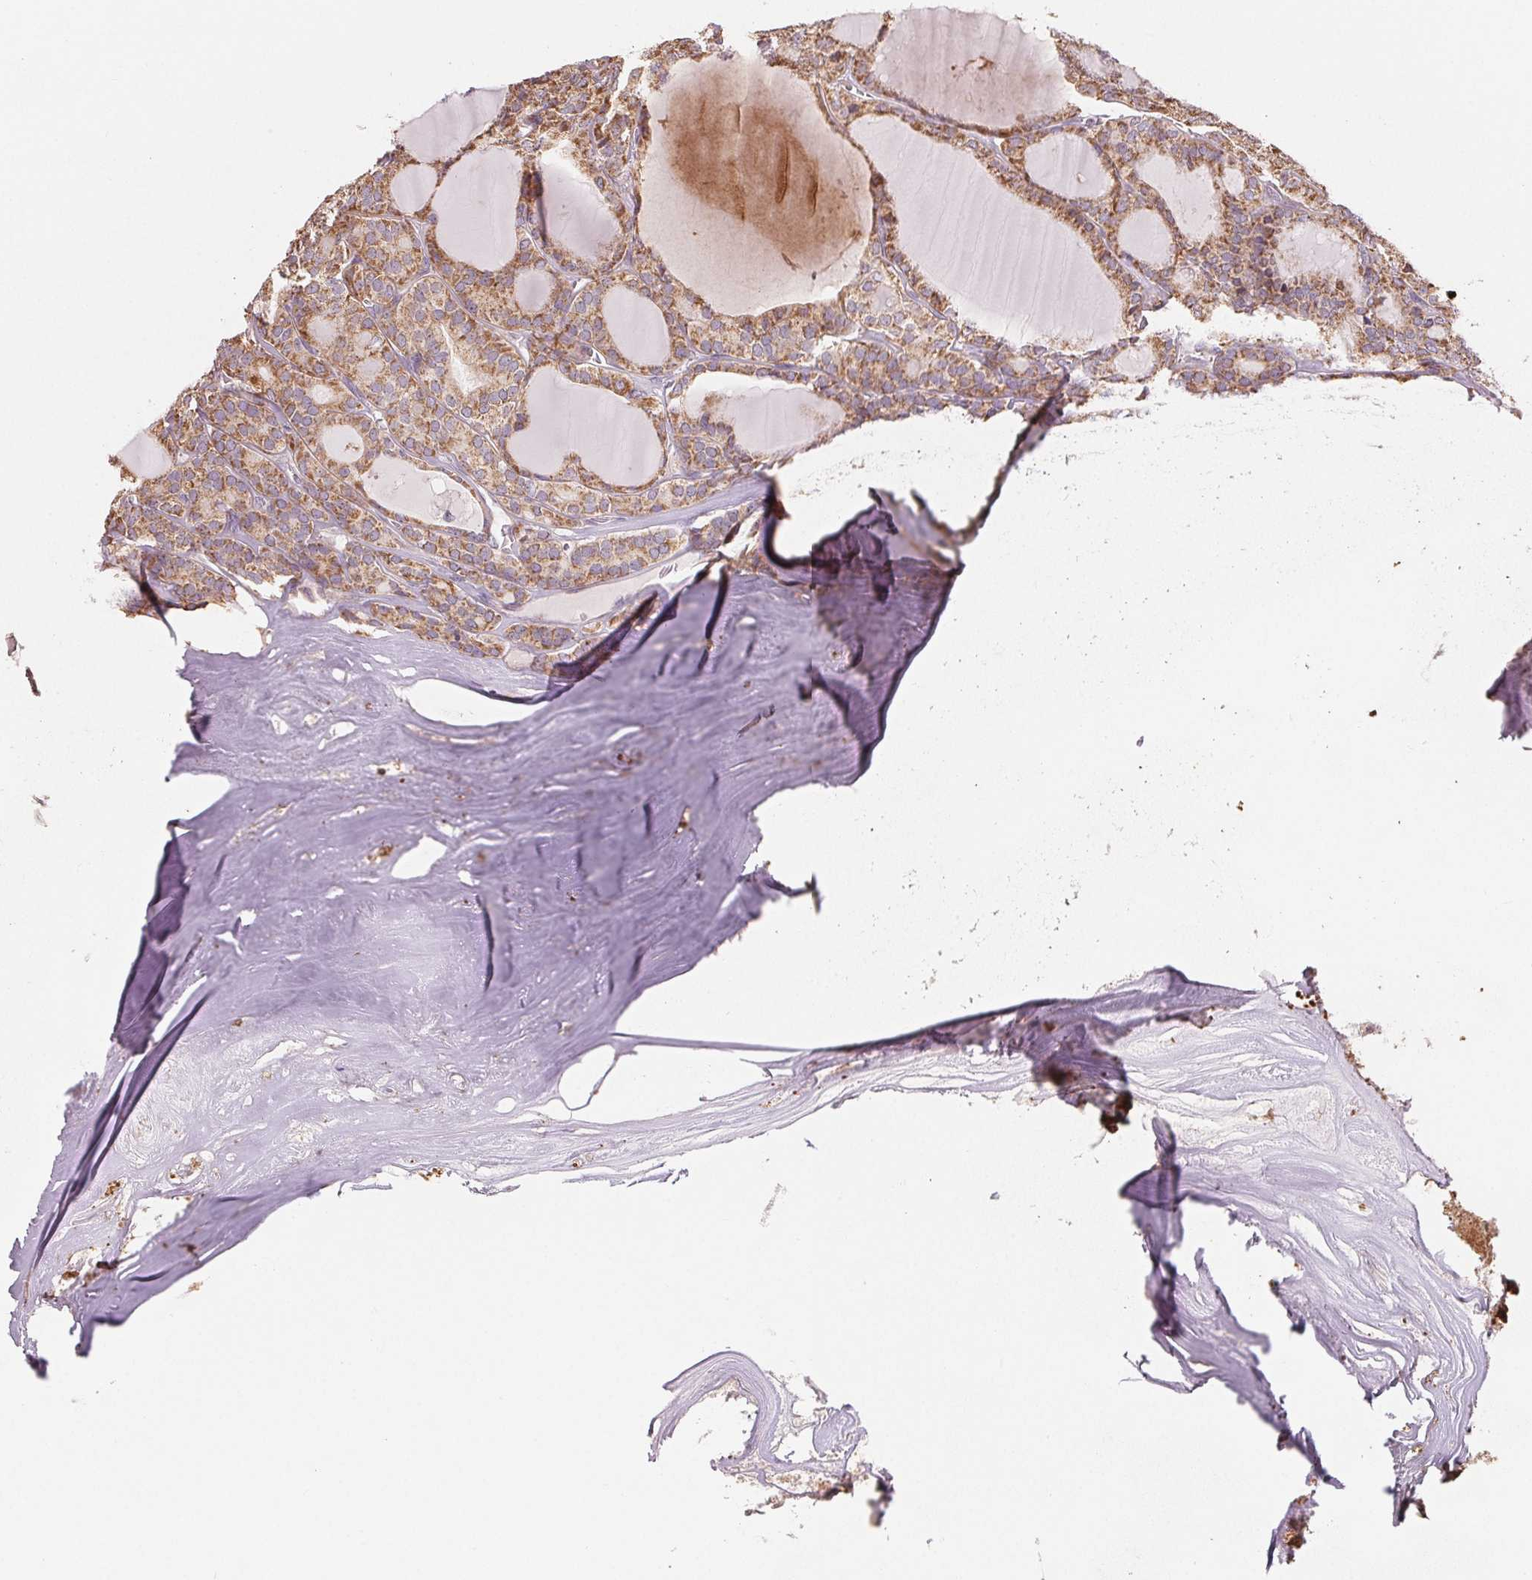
{"staining": {"intensity": "moderate", "quantity": ">75%", "location": "cytoplasmic/membranous"}, "tissue": "thyroid cancer", "cell_type": "Tumor cells", "image_type": "cancer", "snomed": [{"axis": "morphology", "description": "Follicular adenoma carcinoma, NOS"}, {"axis": "topography", "description": "Thyroid gland"}], "caption": "Immunohistochemistry (IHC) photomicrograph of neoplastic tissue: human thyroid cancer (follicular adenoma carcinoma) stained using immunohistochemistry displays medium levels of moderate protein expression localized specifically in the cytoplasmic/membranous of tumor cells, appearing as a cytoplasmic/membranous brown color.", "gene": "AQP8", "patient": {"sex": "male", "age": 74}}